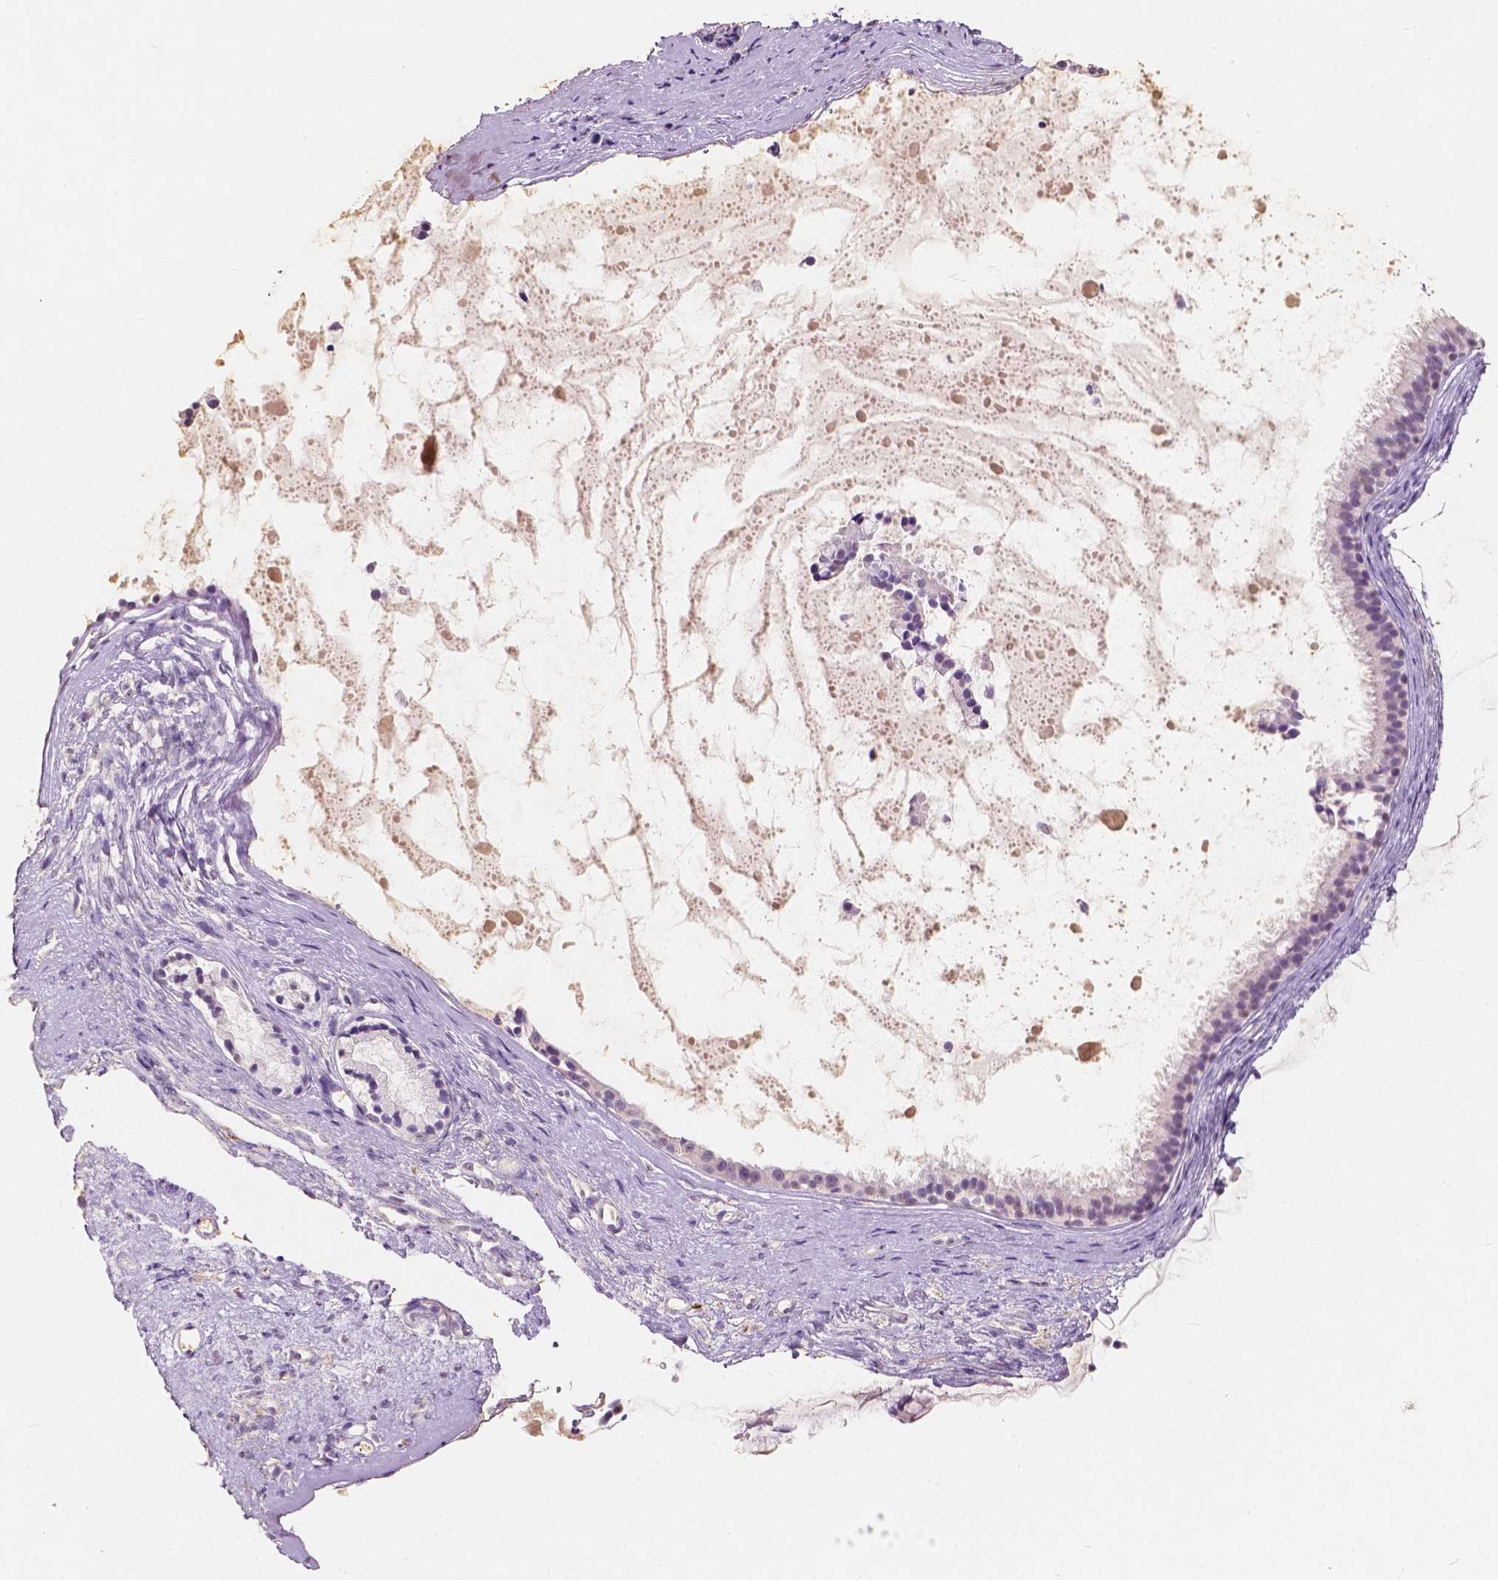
{"staining": {"intensity": "weak", "quantity": "<25%", "location": "nuclear"}, "tissue": "nasopharynx", "cell_type": "Respiratory epithelial cells", "image_type": "normal", "snomed": [{"axis": "morphology", "description": "Normal tissue, NOS"}, {"axis": "topography", "description": "Nasopharynx"}], "caption": "Immunohistochemical staining of unremarkable nasopharynx reveals no significant staining in respiratory epithelial cells. The staining was performed using DAB to visualize the protein expression in brown, while the nuclei were stained in blue with hematoxylin (Magnification: 20x).", "gene": "SOX15", "patient": {"sex": "male", "age": 77}}